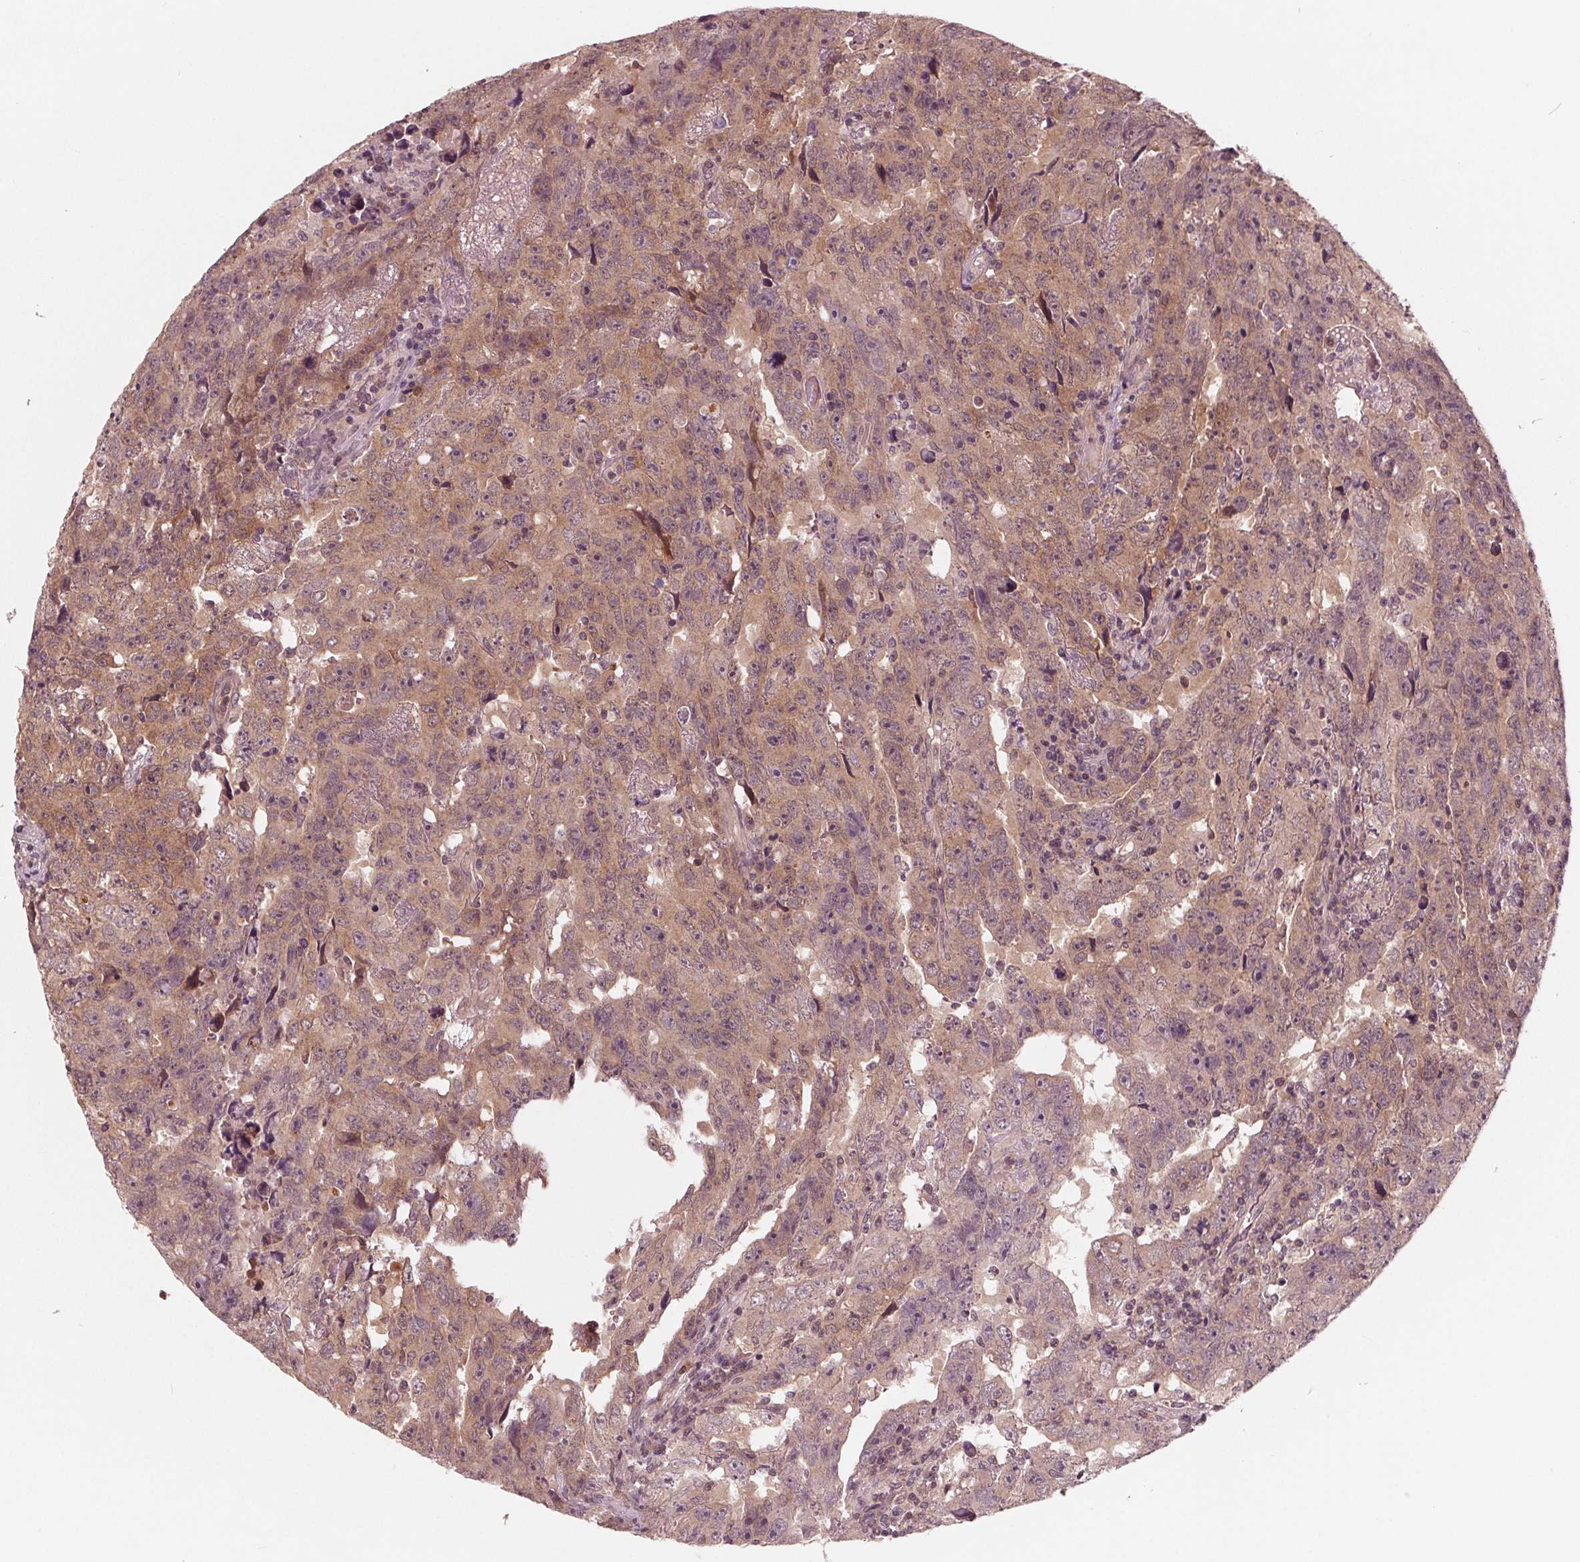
{"staining": {"intensity": "weak", "quantity": ">75%", "location": "cytoplasmic/membranous"}, "tissue": "testis cancer", "cell_type": "Tumor cells", "image_type": "cancer", "snomed": [{"axis": "morphology", "description": "Carcinoma, Embryonal, NOS"}, {"axis": "topography", "description": "Testis"}], "caption": "The micrograph reveals a brown stain indicating the presence of a protein in the cytoplasmic/membranous of tumor cells in testis cancer (embryonal carcinoma).", "gene": "UBALD1", "patient": {"sex": "male", "age": 24}}